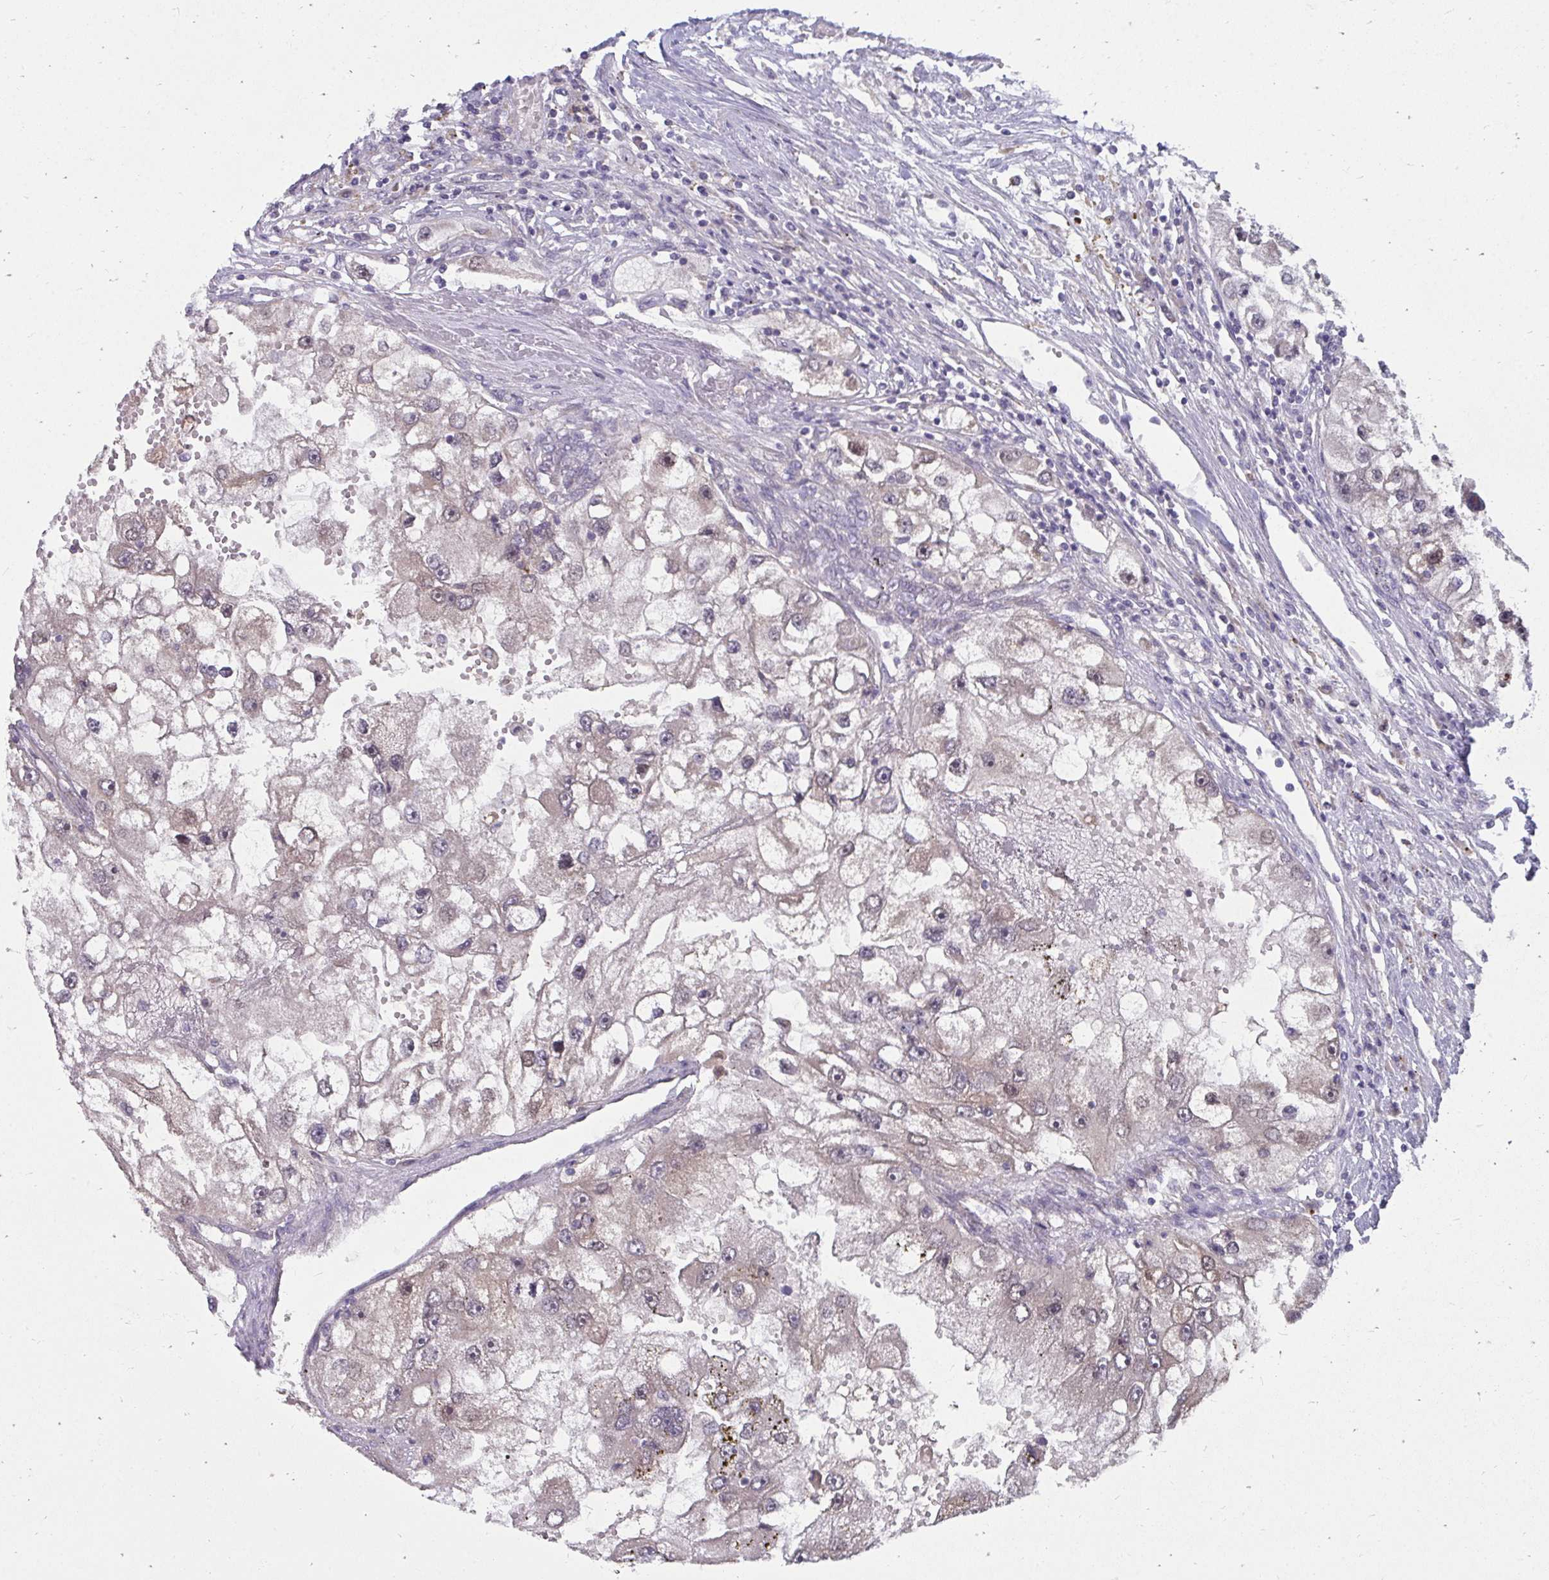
{"staining": {"intensity": "weak", "quantity": "<25%", "location": "cytoplasmic/membranous"}, "tissue": "renal cancer", "cell_type": "Tumor cells", "image_type": "cancer", "snomed": [{"axis": "morphology", "description": "Adenocarcinoma, NOS"}, {"axis": "topography", "description": "Kidney"}], "caption": "Tumor cells are negative for protein expression in human renal adenocarcinoma. (DAB (3,3'-diaminobenzidine) immunohistochemistry visualized using brightfield microscopy, high magnification).", "gene": "MROH8", "patient": {"sex": "male", "age": 63}}